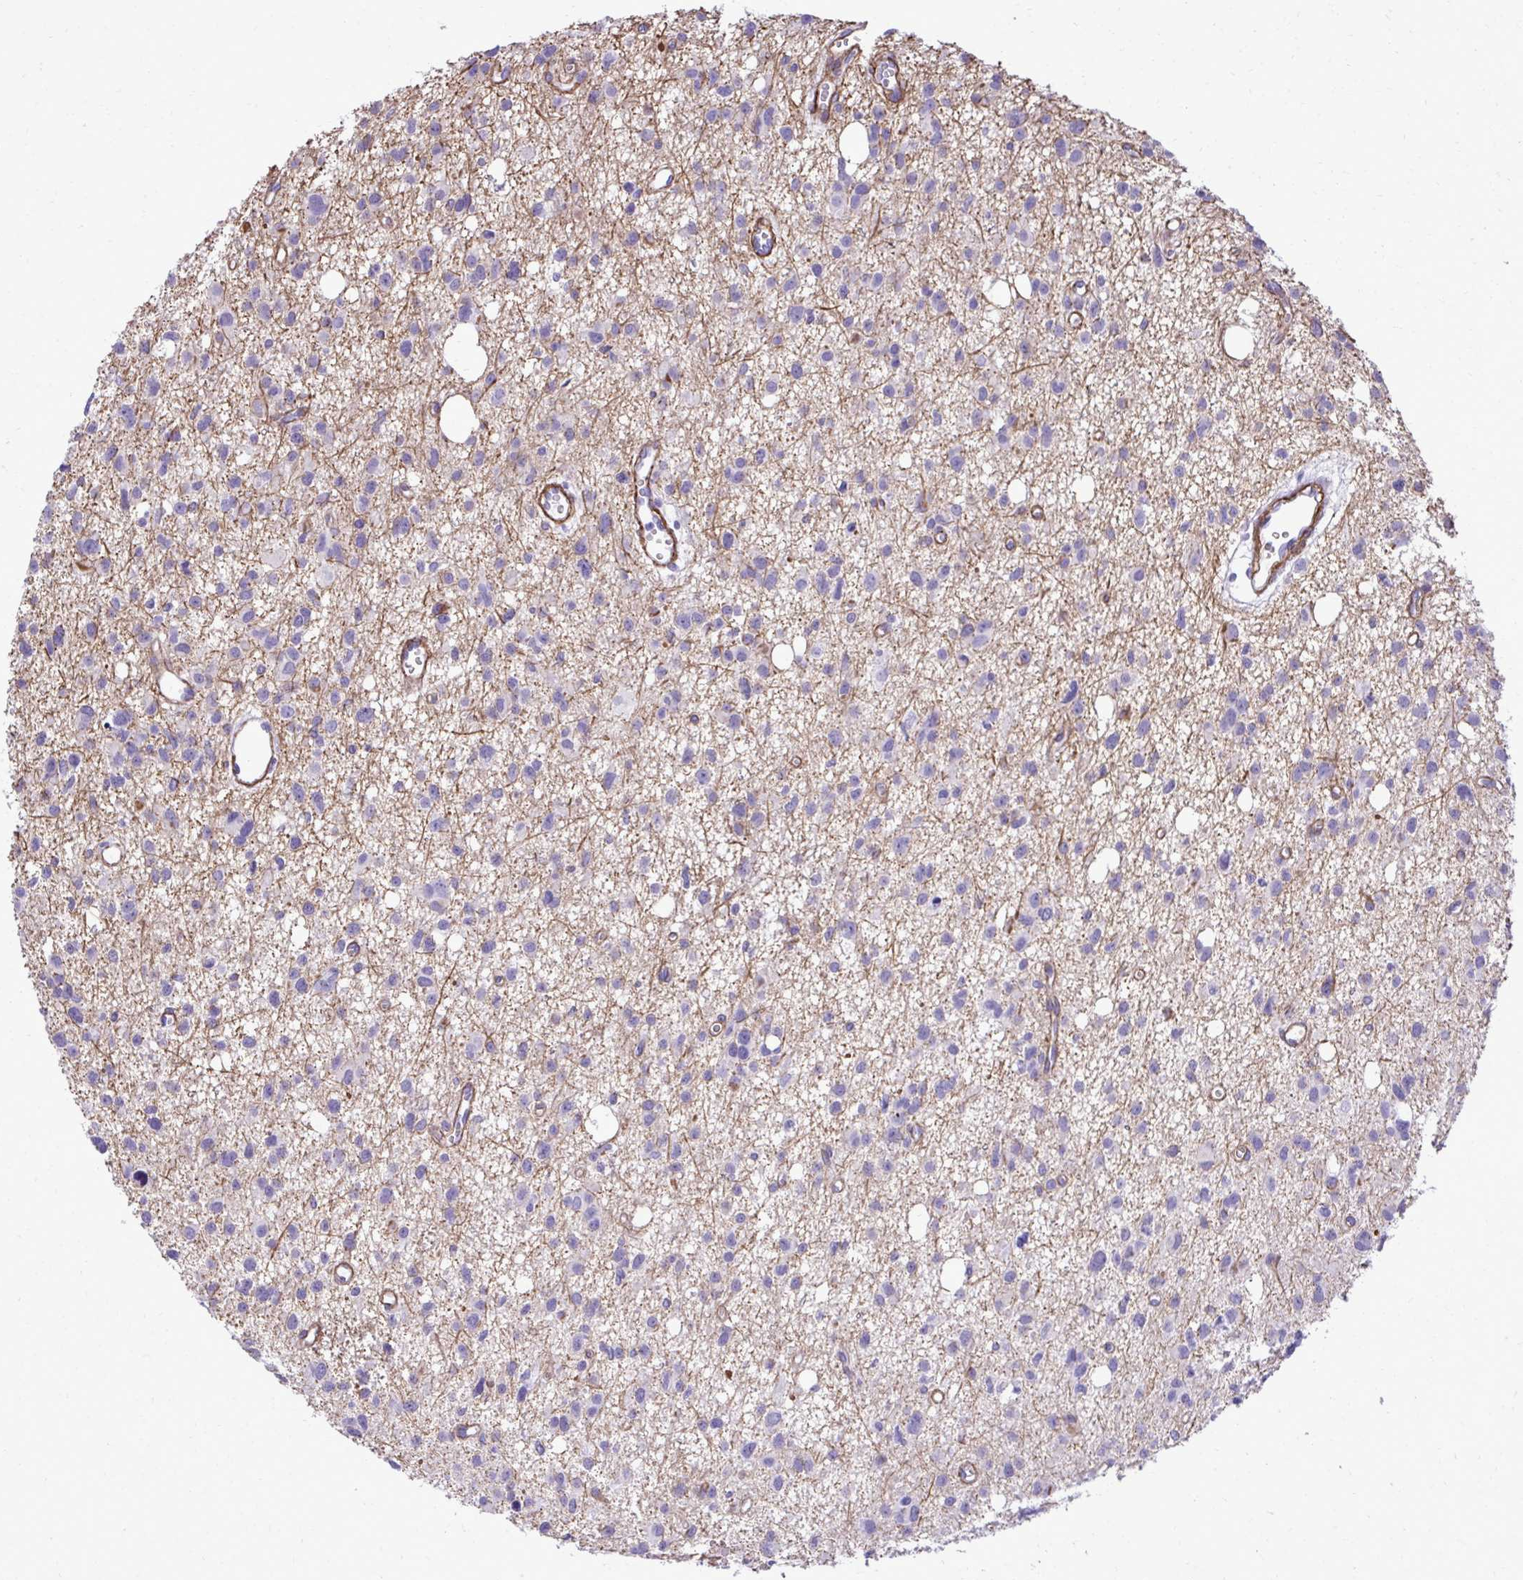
{"staining": {"intensity": "negative", "quantity": "none", "location": "none"}, "tissue": "glioma", "cell_type": "Tumor cells", "image_type": "cancer", "snomed": [{"axis": "morphology", "description": "Glioma, malignant, High grade"}, {"axis": "topography", "description": "Brain"}], "caption": "Image shows no significant protein expression in tumor cells of malignant glioma (high-grade).", "gene": "PITPNM3", "patient": {"sex": "male", "age": 23}}